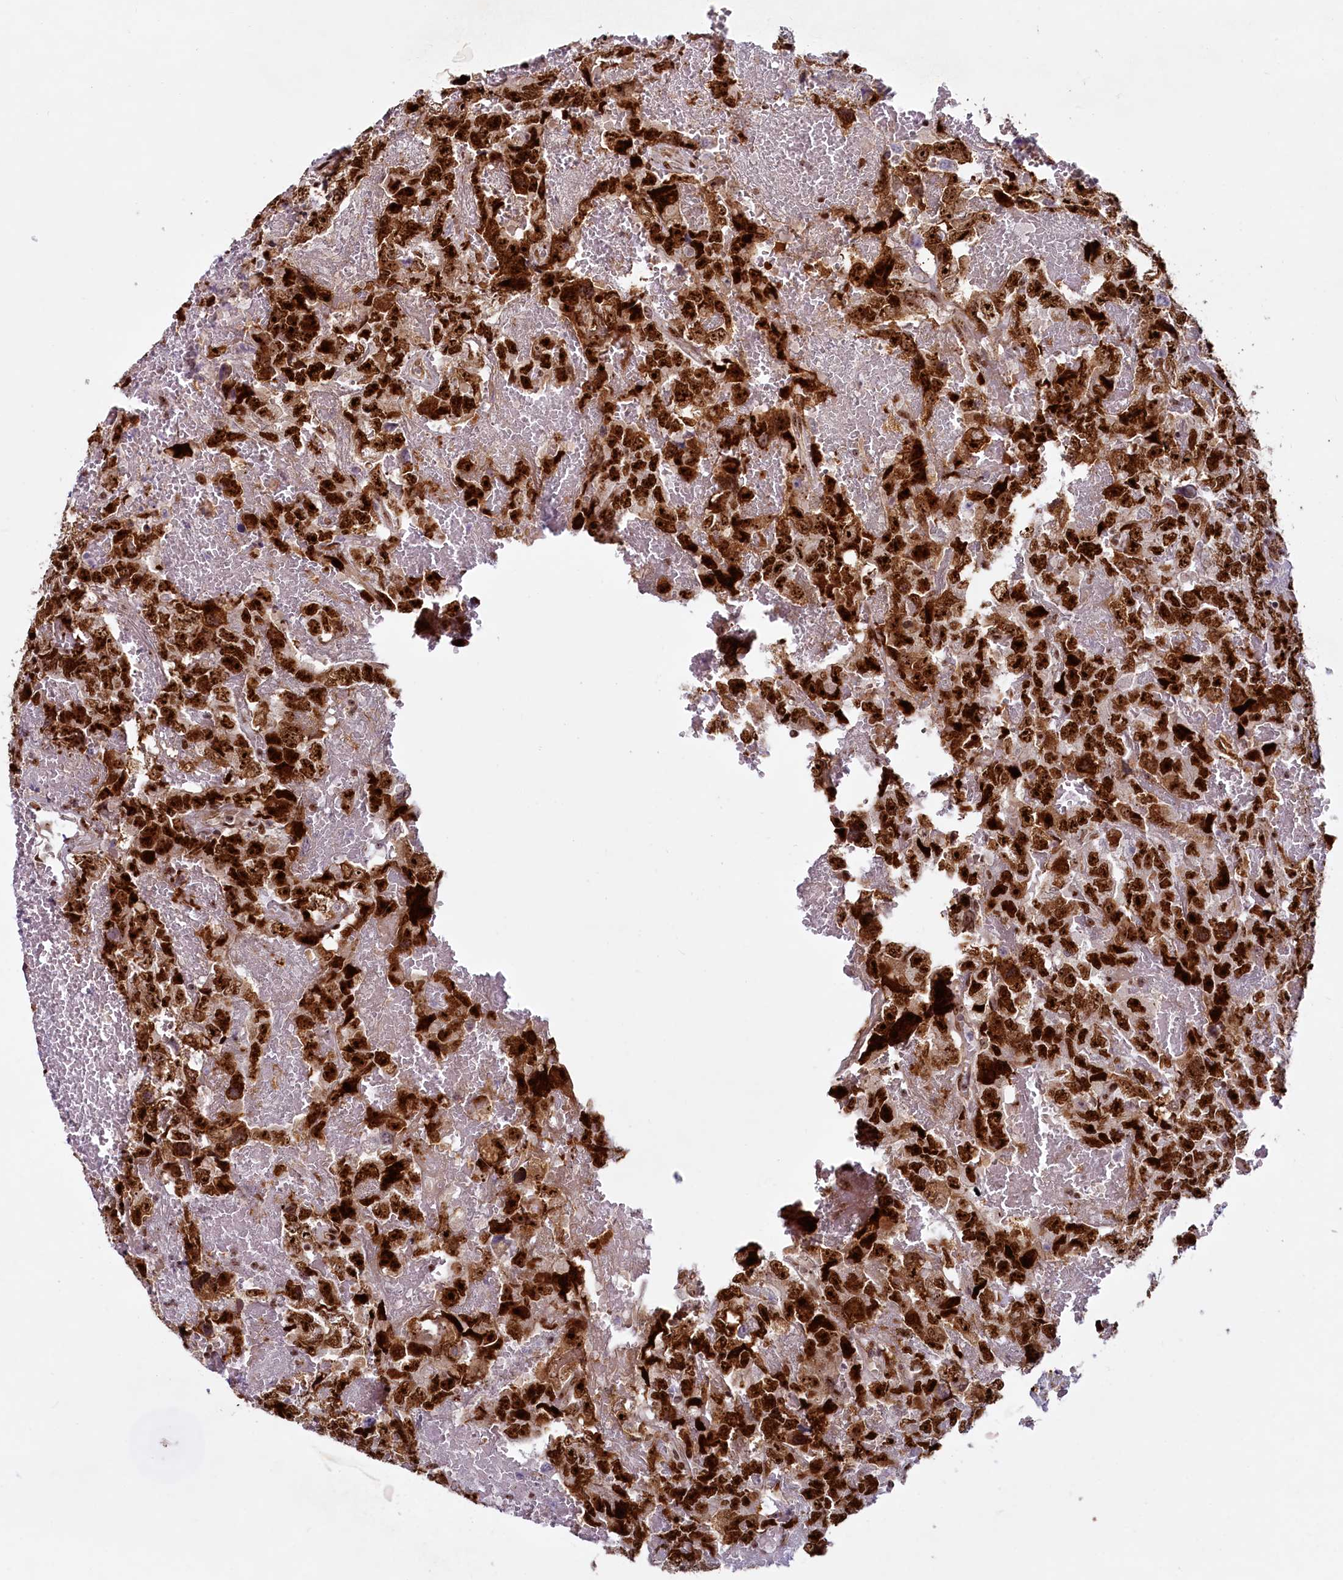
{"staining": {"intensity": "strong", "quantity": ">75%", "location": "nuclear"}, "tissue": "testis cancer", "cell_type": "Tumor cells", "image_type": "cancer", "snomed": [{"axis": "morphology", "description": "Carcinoma, Embryonal, NOS"}, {"axis": "topography", "description": "Testis"}], "caption": "Immunohistochemical staining of embryonal carcinoma (testis) reveals strong nuclear protein positivity in about >75% of tumor cells.", "gene": "TCOF1", "patient": {"sex": "male", "age": 45}}